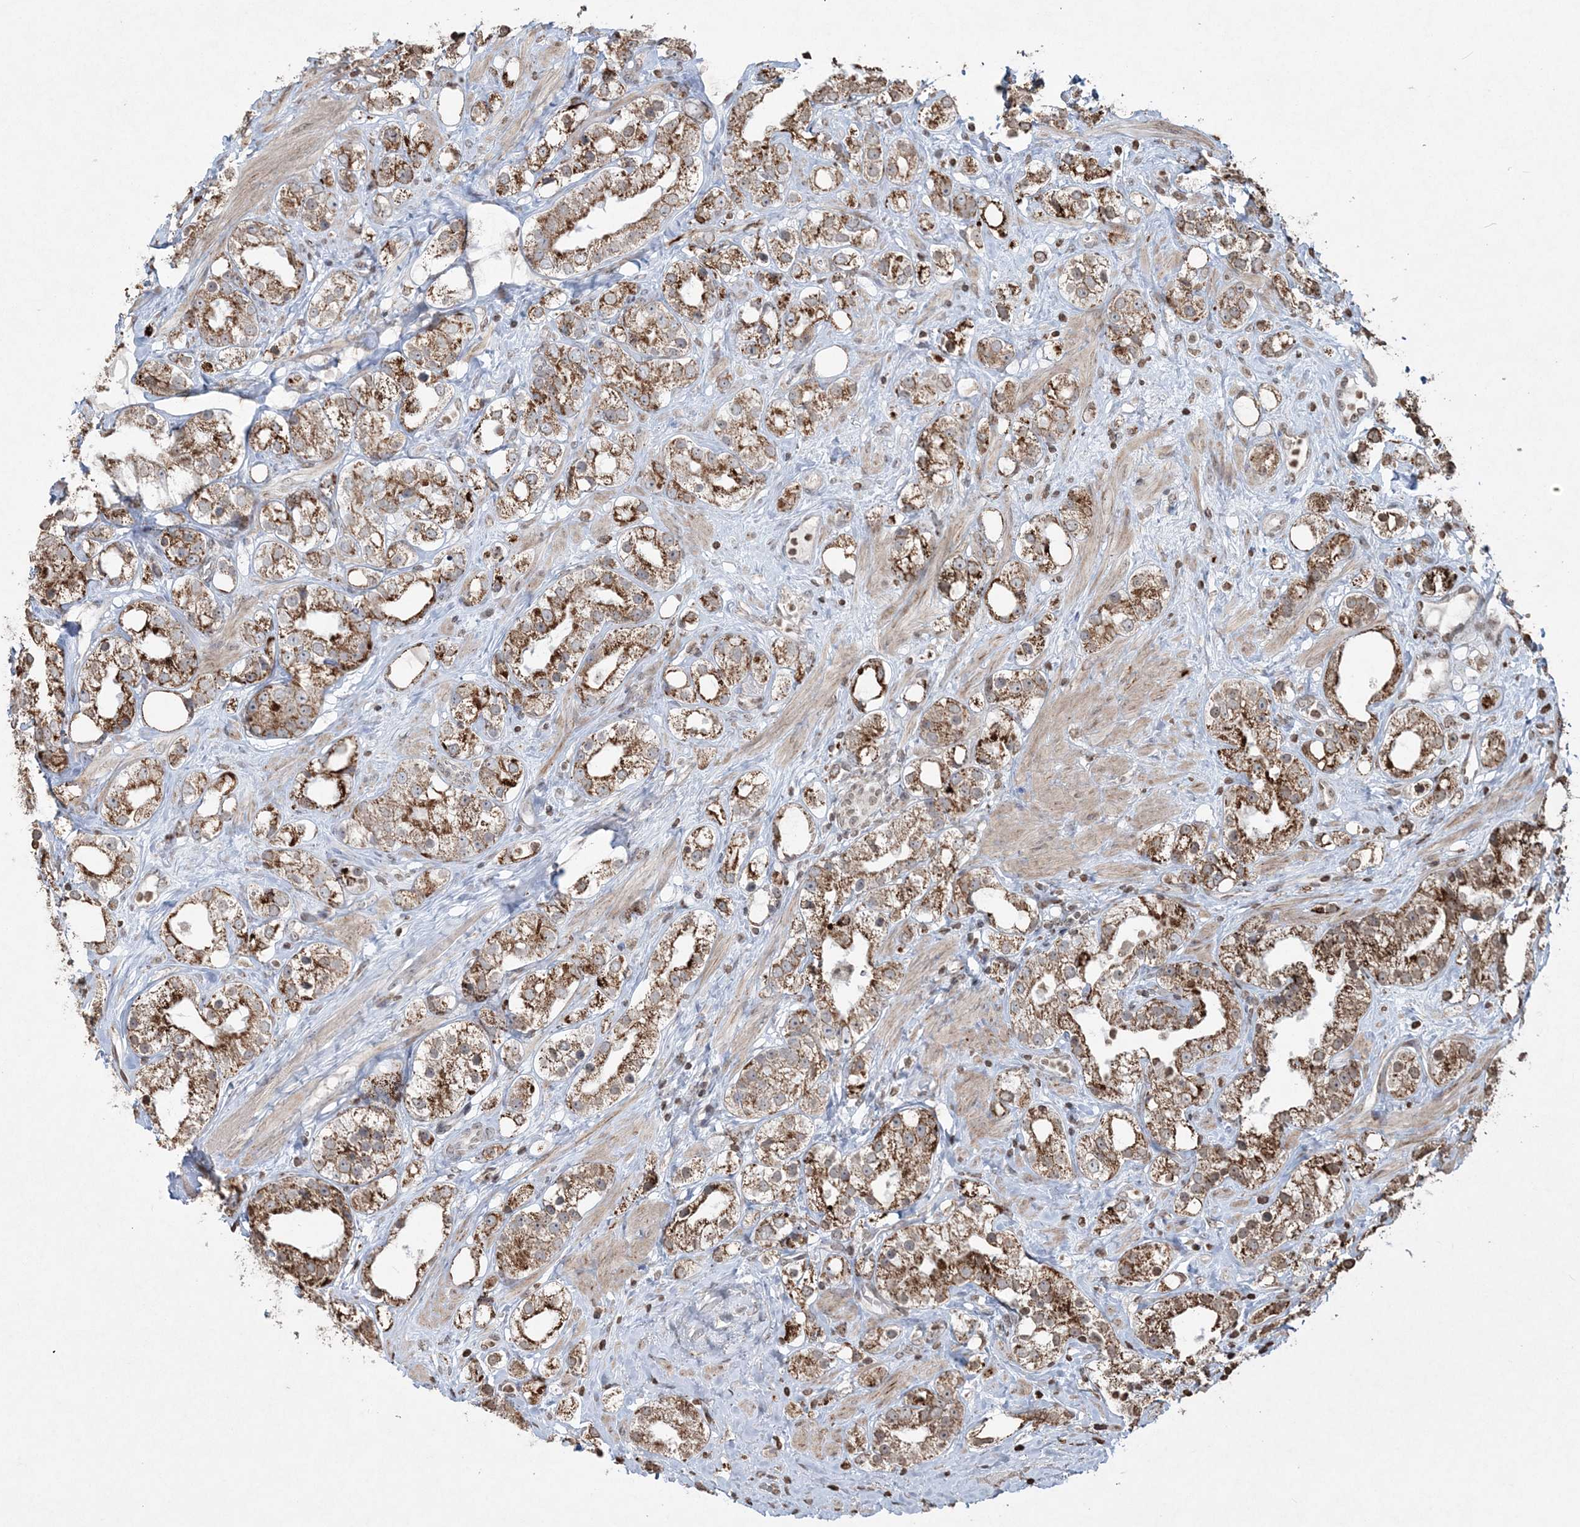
{"staining": {"intensity": "strong", "quantity": ">75%", "location": "cytoplasmic/membranous"}, "tissue": "prostate cancer", "cell_type": "Tumor cells", "image_type": "cancer", "snomed": [{"axis": "morphology", "description": "Adenocarcinoma, NOS"}, {"axis": "topography", "description": "Prostate"}], "caption": "A brown stain highlights strong cytoplasmic/membranous positivity of a protein in prostate cancer (adenocarcinoma) tumor cells.", "gene": "TTC7A", "patient": {"sex": "male", "age": 79}}